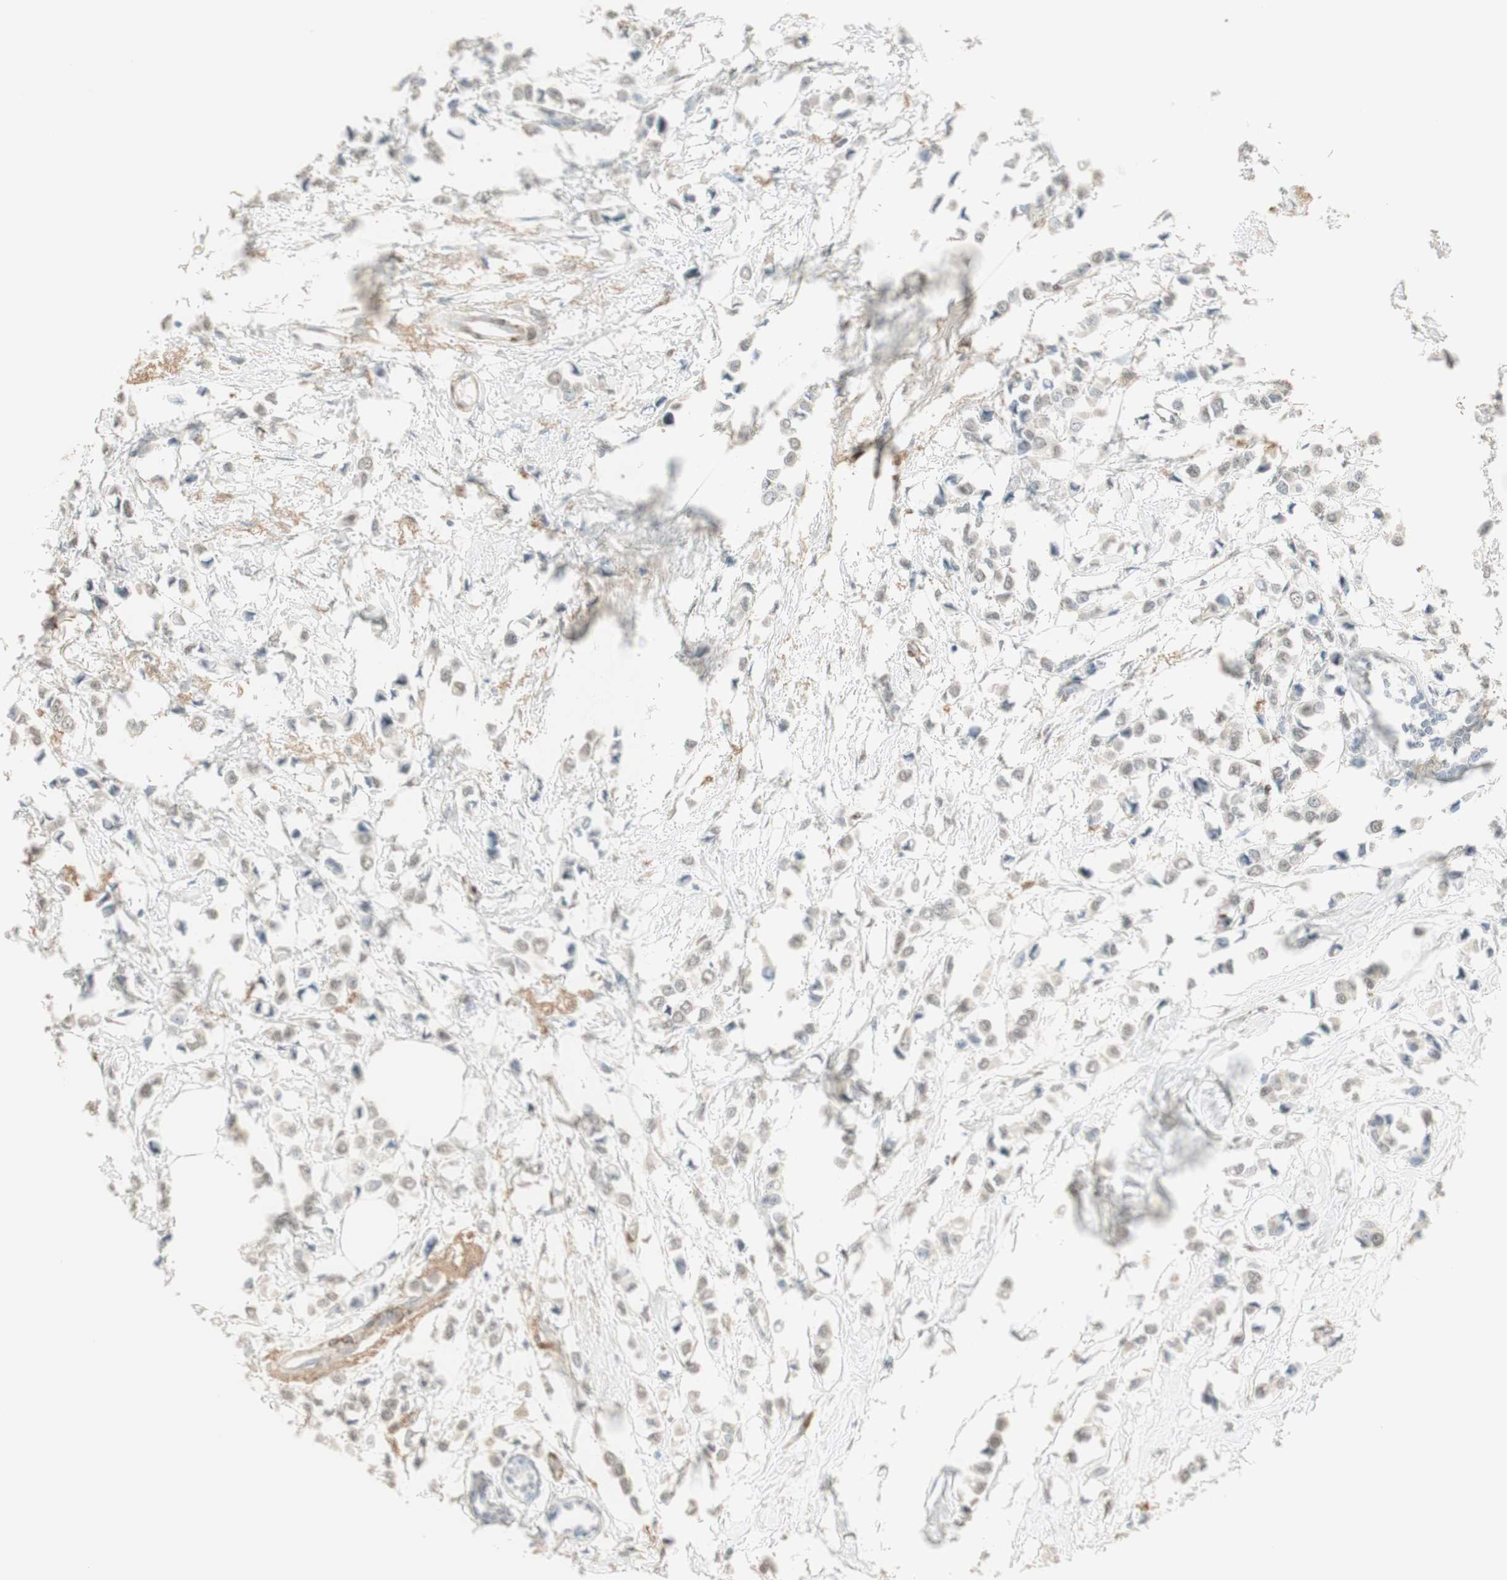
{"staining": {"intensity": "negative", "quantity": "none", "location": "none"}, "tissue": "breast cancer", "cell_type": "Tumor cells", "image_type": "cancer", "snomed": [{"axis": "morphology", "description": "Lobular carcinoma"}, {"axis": "topography", "description": "Breast"}], "caption": "DAB (3,3'-diaminobenzidine) immunohistochemical staining of breast lobular carcinoma demonstrates no significant expression in tumor cells.", "gene": "MUC3A", "patient": {"sex": "female", "age": 51}}